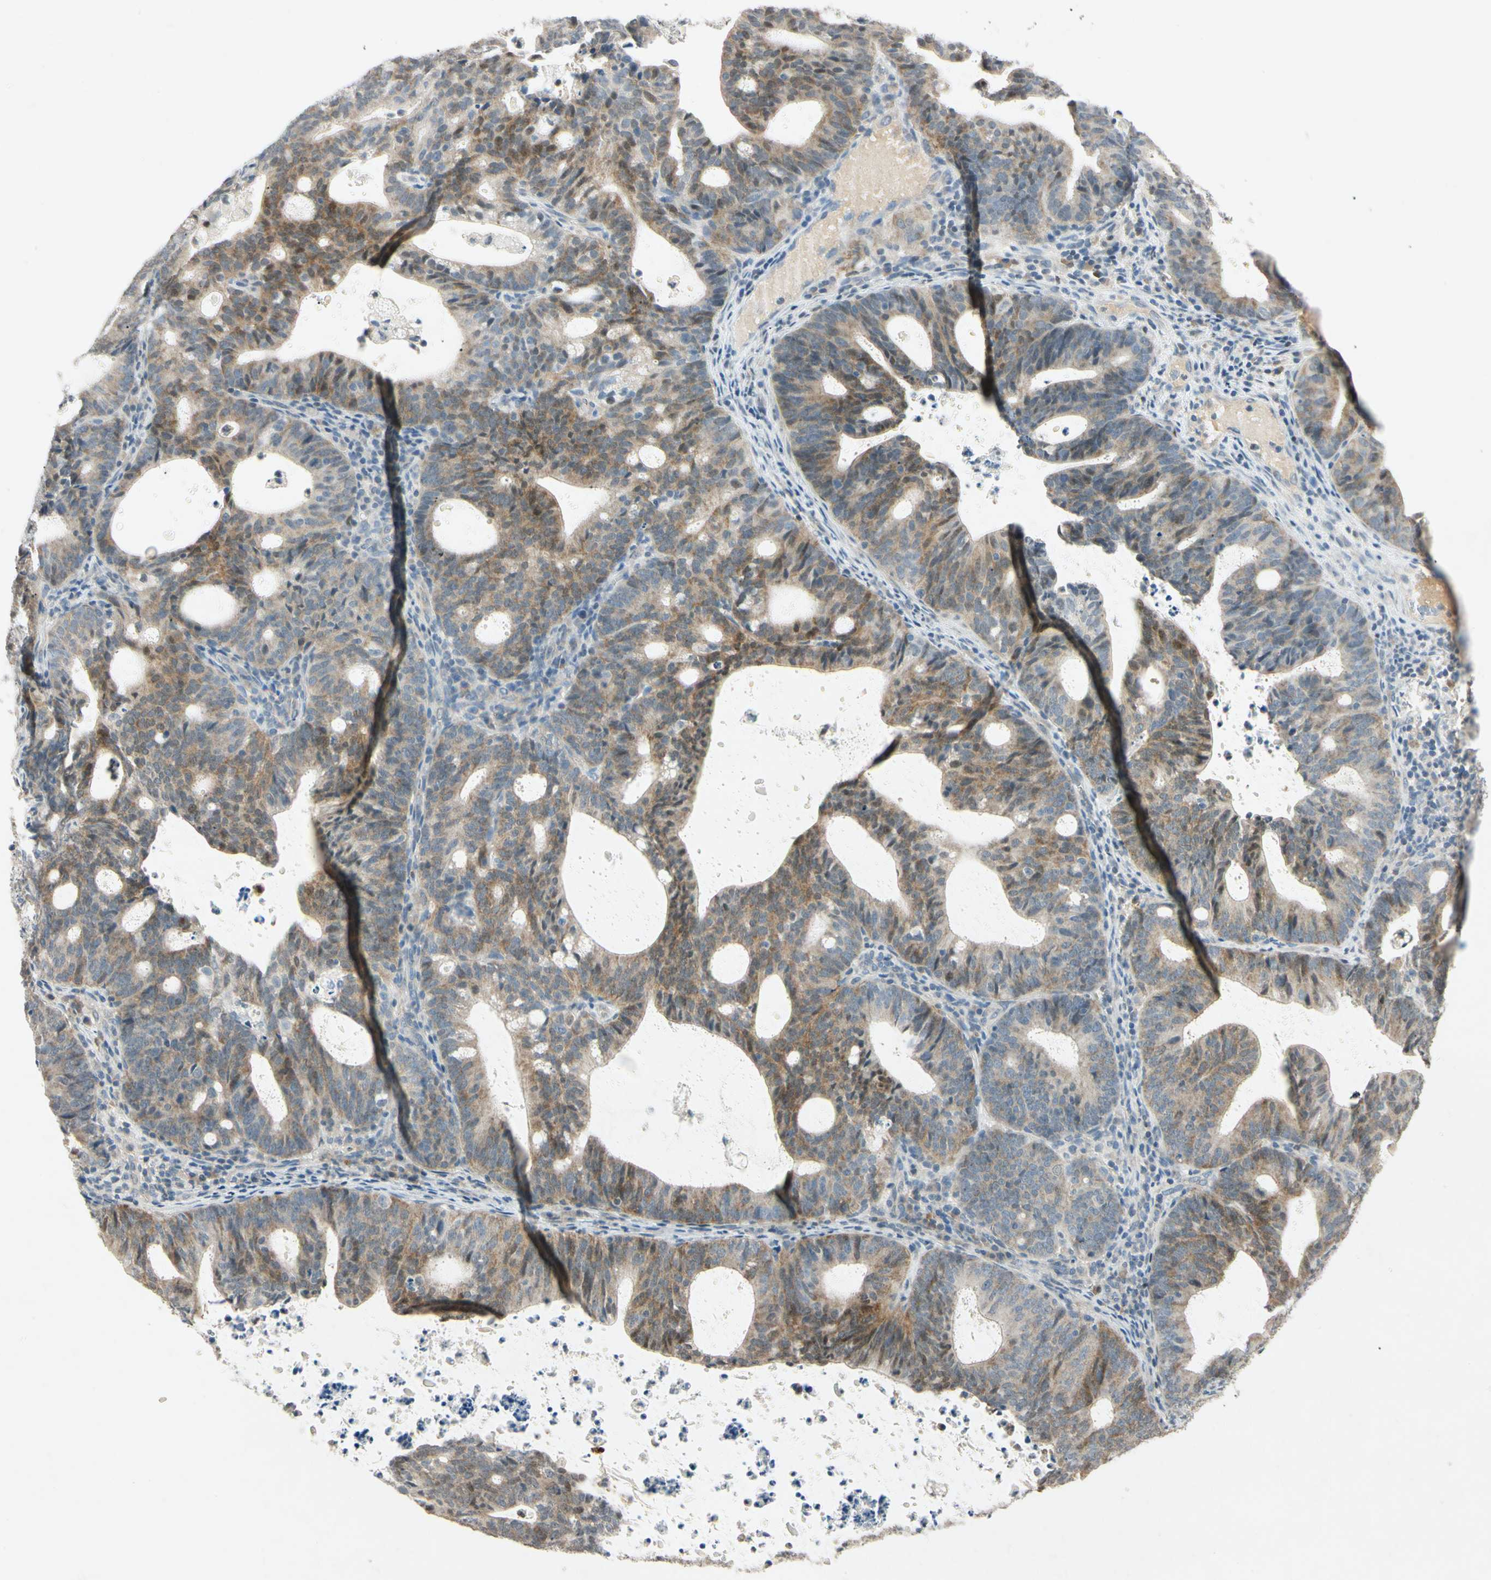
{"staining": {"intensity": "weak", "quantity": "25%-75%", "location": "cytoplasmic/membranous"}, "tissue": "endometrial cancer", "cell_type": "Tumor cells", "image_type": "cancer", "snomed": [{"axis": "morphology", "description": "Adenocarcinoma, NOS"}, {"axis": "topography", "description": "Uterus"}], "caption": "A brown stain labels weak cytoplasmic/membranous expression of a protein in human endometrial cancer tumor cells.", "gene": "HSPA1B", "patient": {"sex": "female", "age": 83}}